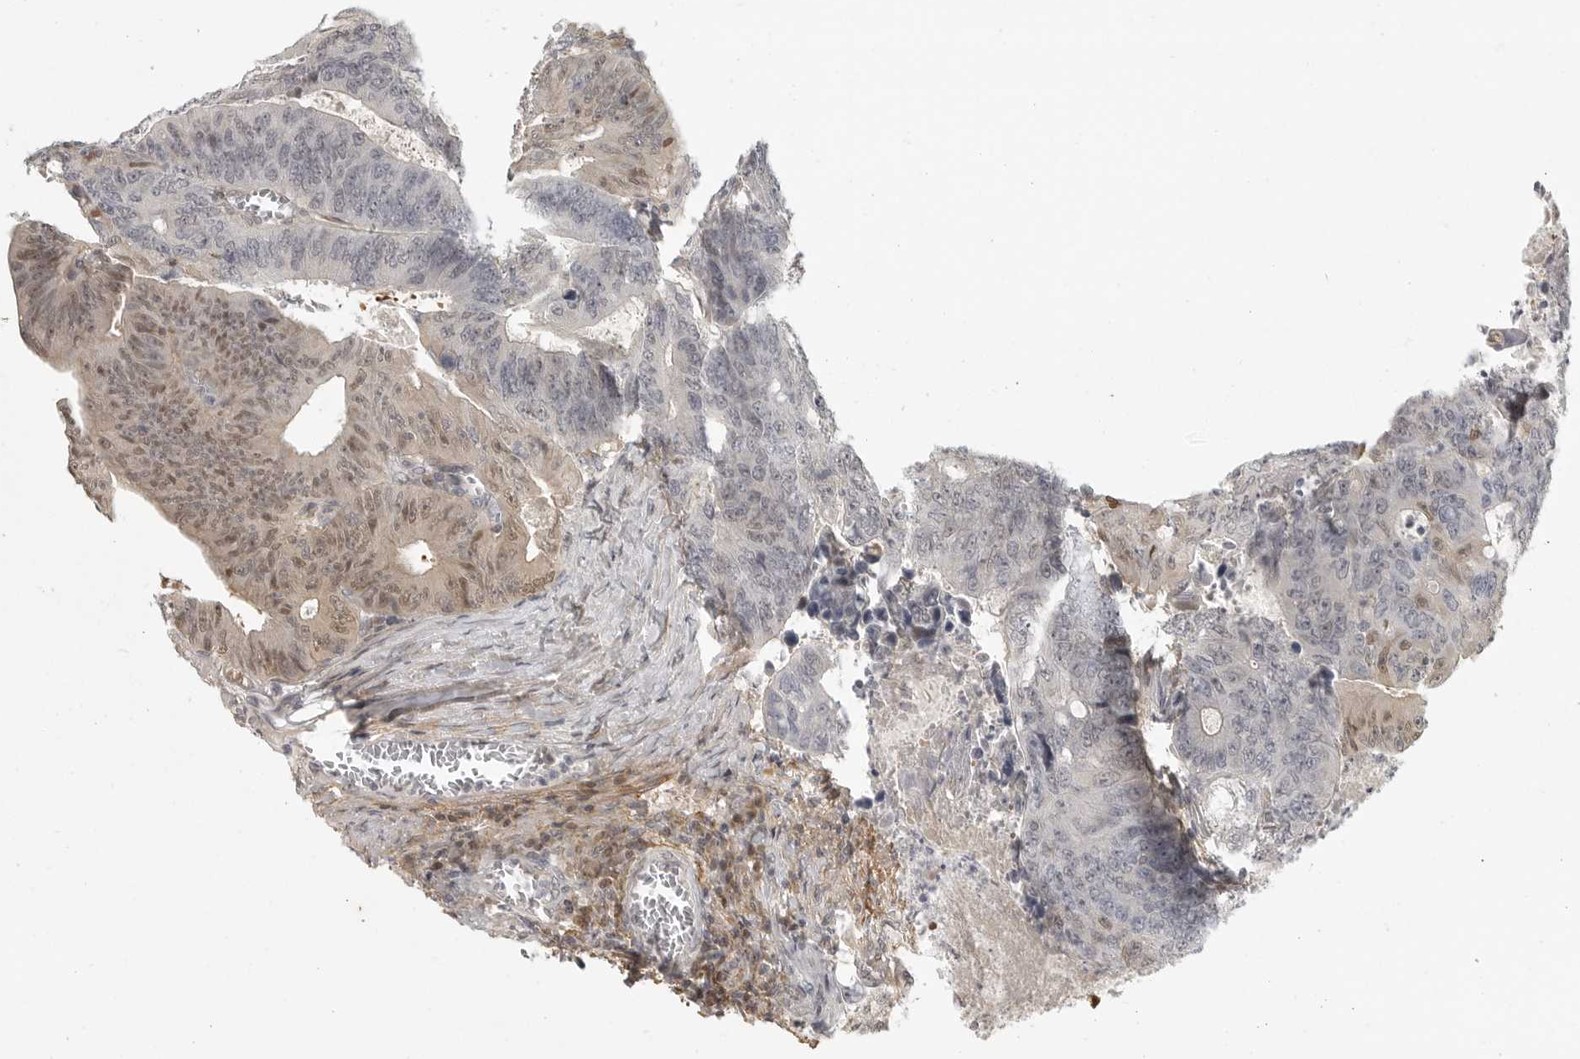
{"staining": {"intensity": "weak", "quantity": "25%-75%", "location": "nuclear"}, "tissue": "colorectal cancer", "cell_type": "Tumor cells", "image_type": "cancer", "snomed": [{"axis": "morphology", "description": "Adenocarcinoma, NOS"}, {"axis": "topography", "description": "Colon"}], "caption": "Immunohistochemical staining of human adenocarcinoma (colorectal) exhibits low levels of weak nuclear staining in approximately 25%-75% of tumor cells. The staining was performed using DAB (3,3'-diaminobenzidine) to visualize the protein expression in brown, while the nuclei were stained in blue with hematoxylin (Magnification: 20x).", "gene": "UROD", "patient": {"sex": "male", "age": 87}}